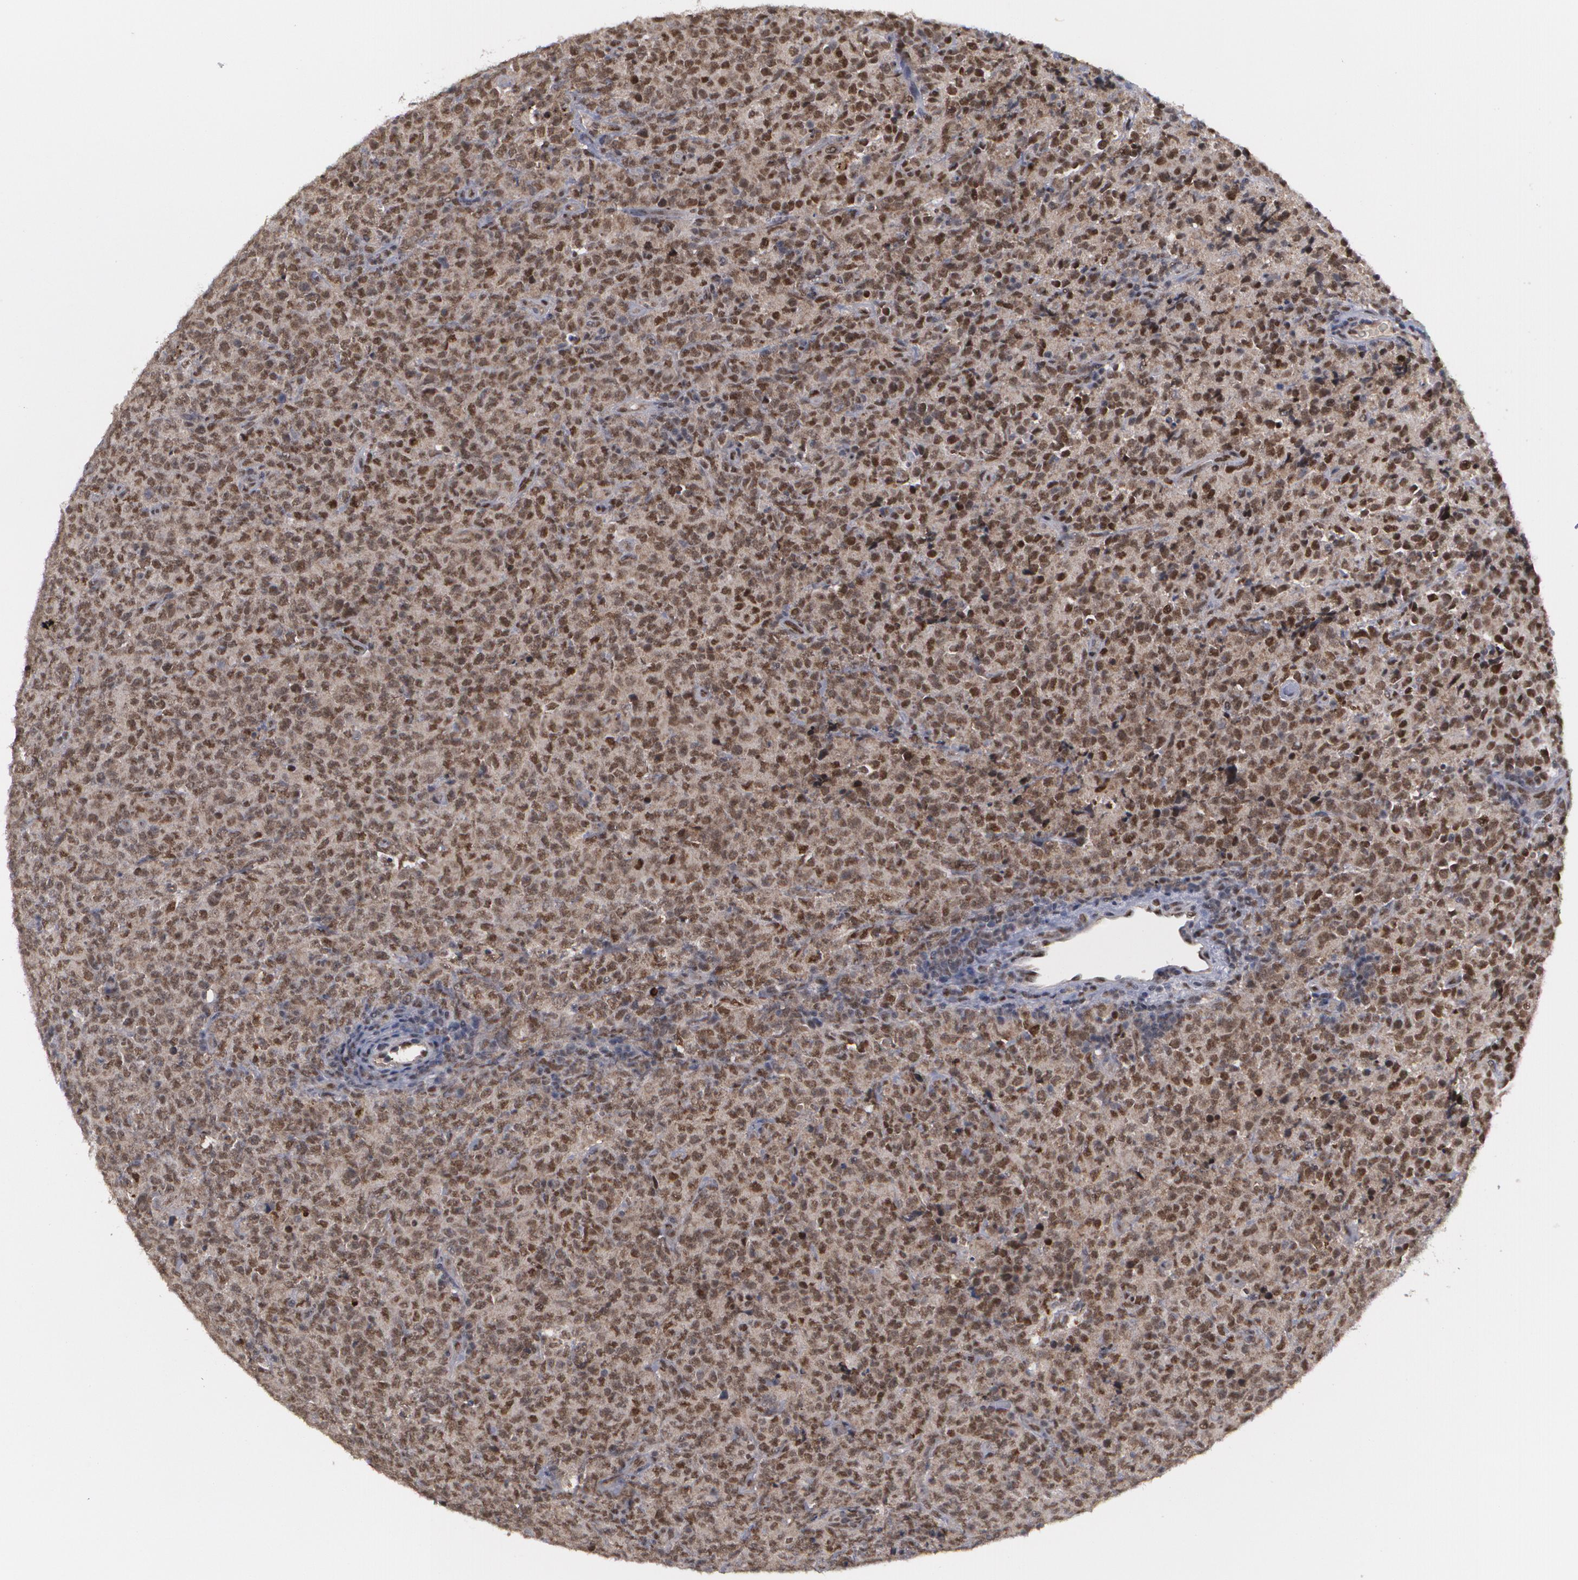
{"staining": {"intensity": "moderate", "quantity": "25%-75%", "location": "nuclear"}, "tissue": "lymphoma", "cell_type": "Tumor cells", "image_type": "cancer", "snomed": [{"axis": "morphology", "description": "Malignant lymphoma, non-Hodgkin's type, High grade"}, {"axis": "topography", "description": "Tonsil"}], "caption": "The photomicrograph shows staining of lymphoma, revealing moderate nuclear protein expression (brown color) within tumor cells. Using DAB (3,3'-diaminobenzidine) (brown) and hematoxylin (blue) stains, captured at high magnification using brightfield microscopy.", "gene": "INTS6", "patient": {"sex": "female", "age": 36}}